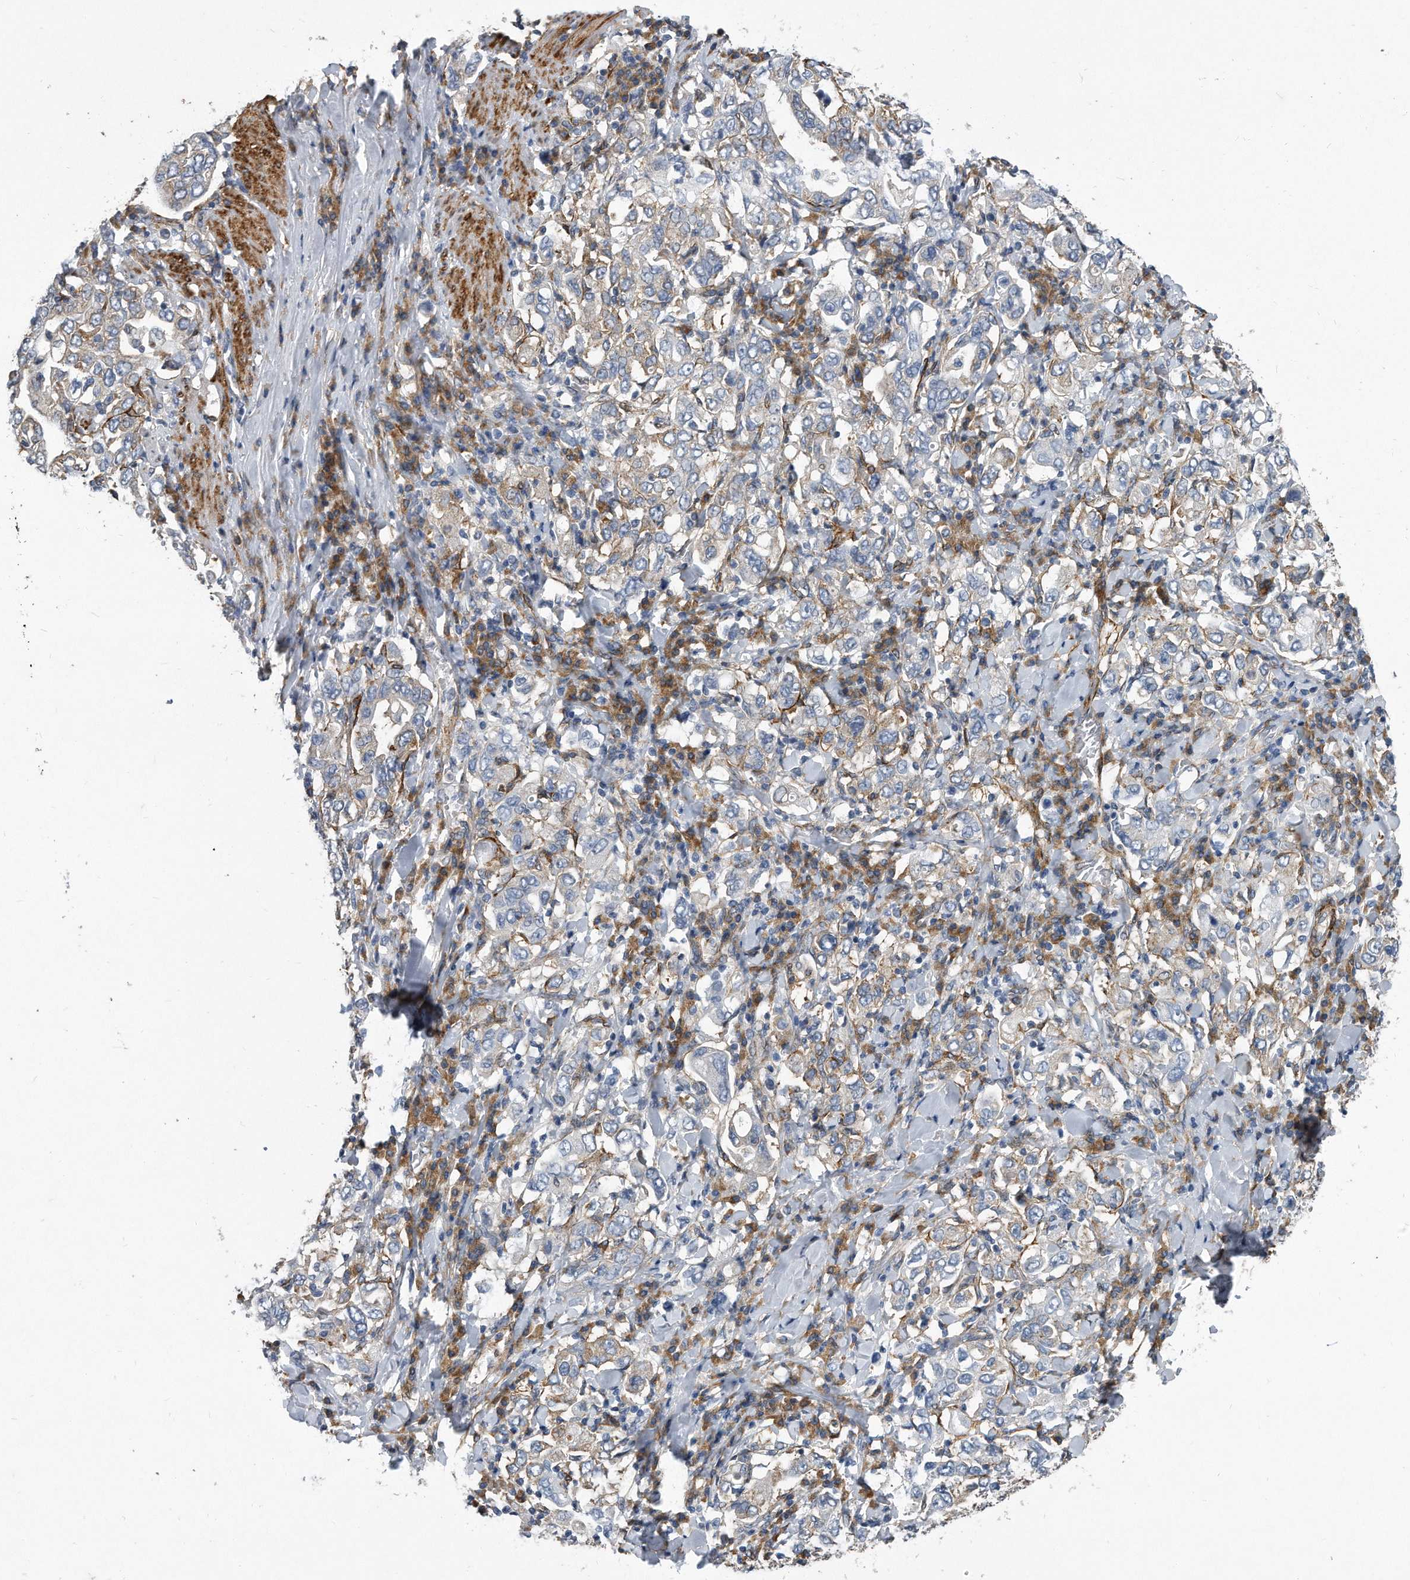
{"staining": {"intensity": "negative", "quantity": "none", "location": "none"}, "tissue": "stomach cancer", "cell_type": "Tumor cells", "image_type": "cancer", "snomed": [{"axis": "morphology", "description": "Adenocarcinoma, NOS"}, {"axis": "topography", "description": "Stomach, upper"}], "caption": "Immunohistochemistry micrograph of neoplastic tissue: adenocarcinoma (stomach) stained with DAB (3,3'-diaminobenzidine) displays no significant protein positivity in tumor cells.", "gene": "EIF2B4", "patient": {"sex": "male", "age": 62}}